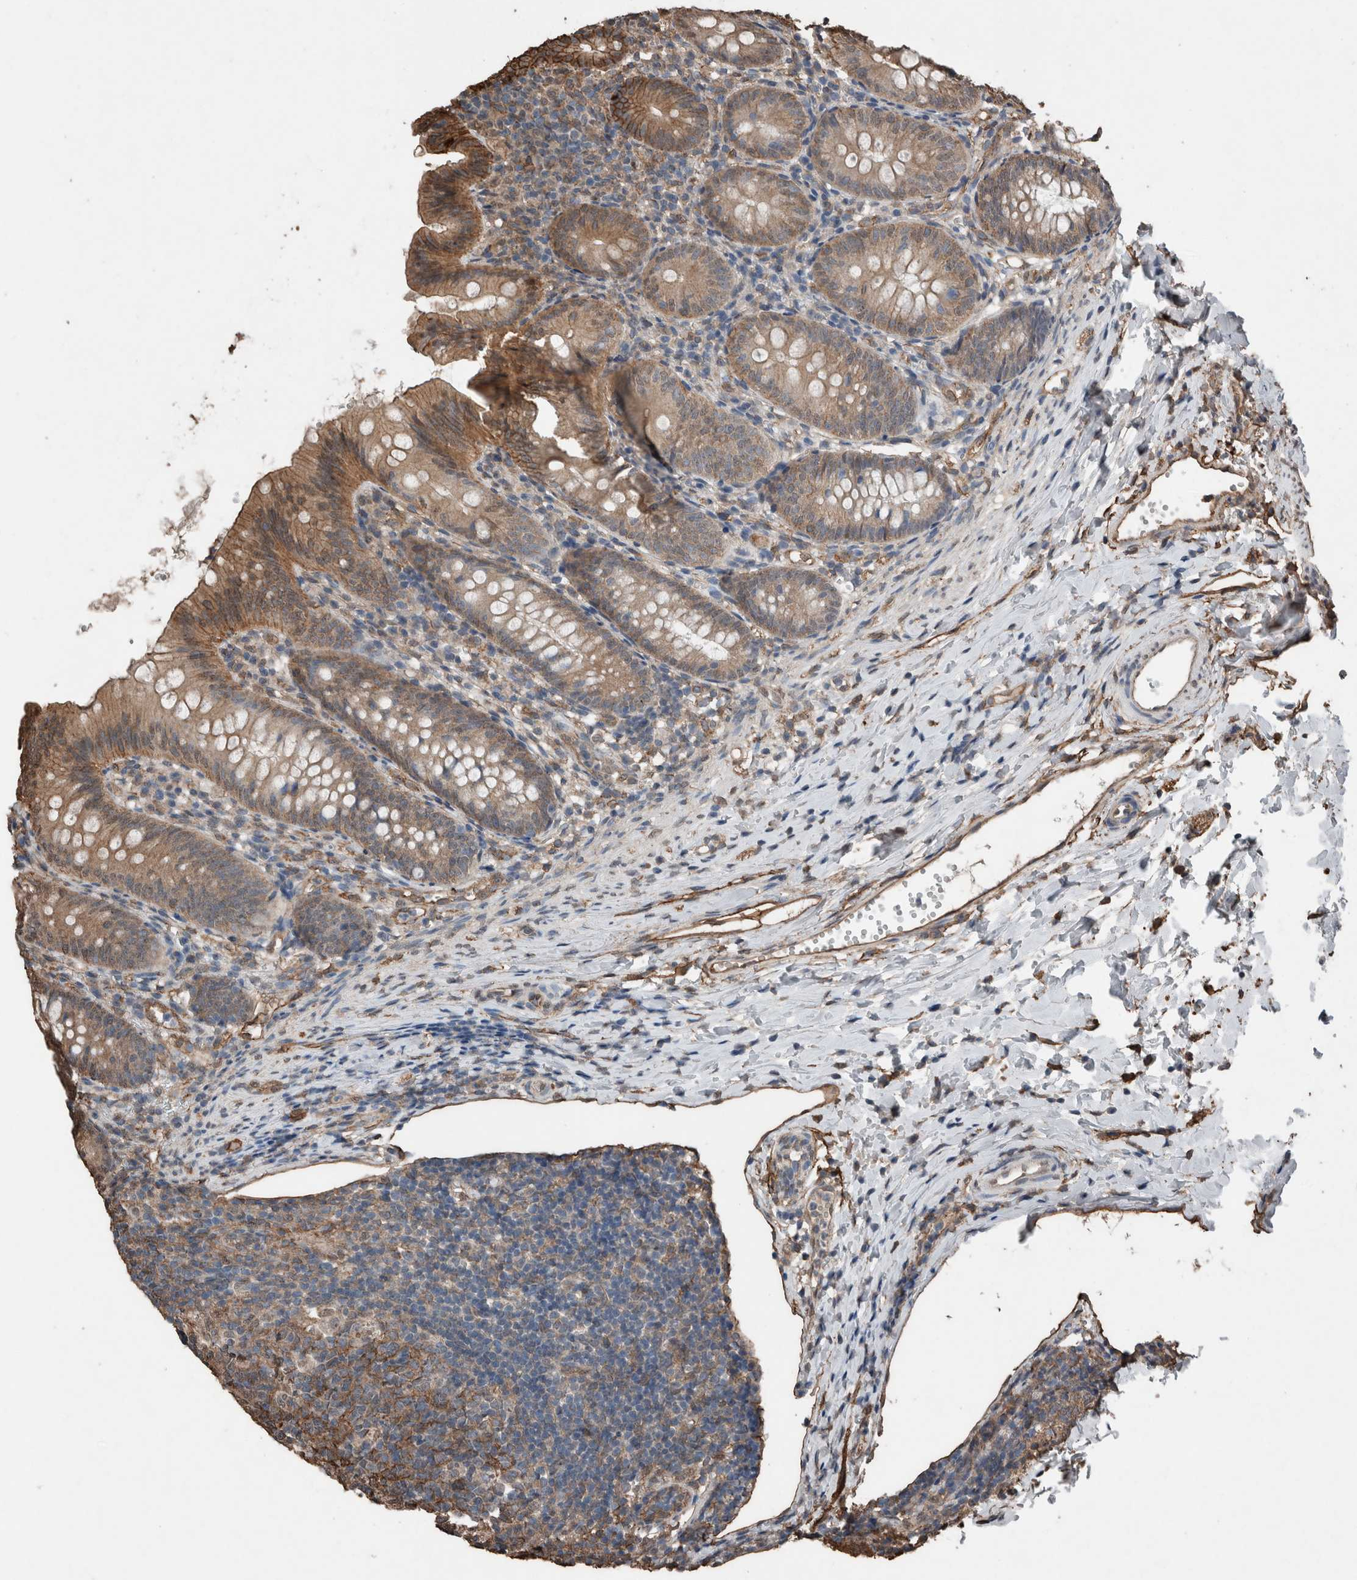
{"staining": {"intensity": "moderate", "quantity": "25%-75%", "location": "cytoplasmic/membranous"}, "tissue": "appendix", "cell_type": "Glandular cells", "image_type": "normal", "snomed": [{"axis": "morphology", "description": "Normal tissue, NOS"}, {"axis": "topography", "description": "Appendix"}], "caption": "Human appendix stained with a brown dye reveals moderate cytoplasmic/membranous positive staining in approximately 25%-75% of glandular cells.", "gene": "S100A10", "patient": {"sex": "male", "age": 1}}